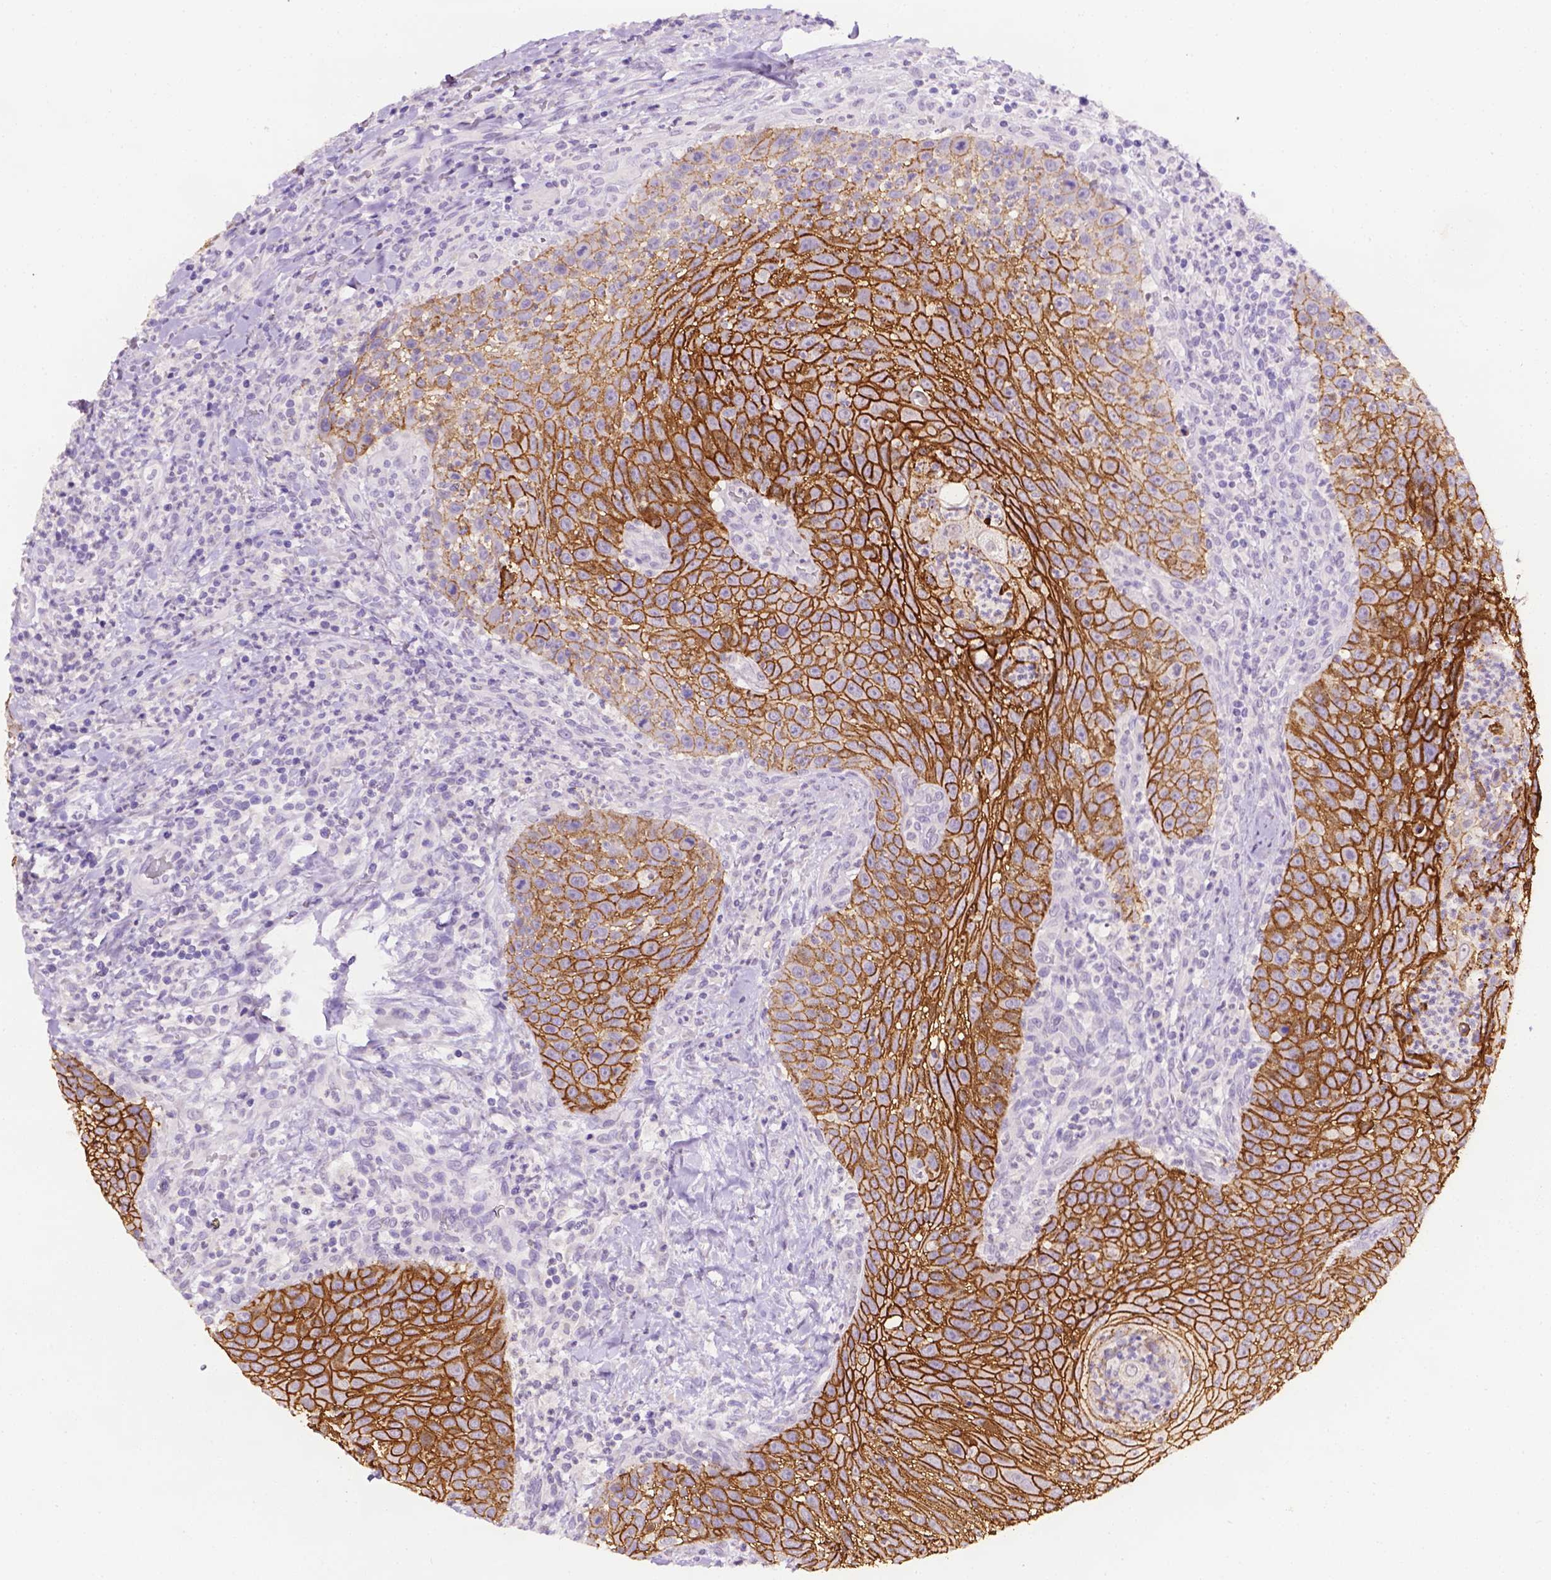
{"staining": {"intensity": "strong", "quantity": ">75%", "location": "cytoplasmic/membranous"}, "tissue": "head and neck cancer", "cell_type": "Tumor cells", "image_type": "cancer", "snomed": [{"axis": "morphology", "description": "Squamous cell carcinoma, NOS"}, {"axis": "topography", "description": "Head-Neck"}], "caption": "Human squamous cell carcinoma (head and neck) stained for a protein (brown) demonstrates strong cytoplasmic/membranous positive staining in approximately >75% of tumor cells.", "gene": "TACSTD2", "patient": {"sex": "male", "age": 69}}